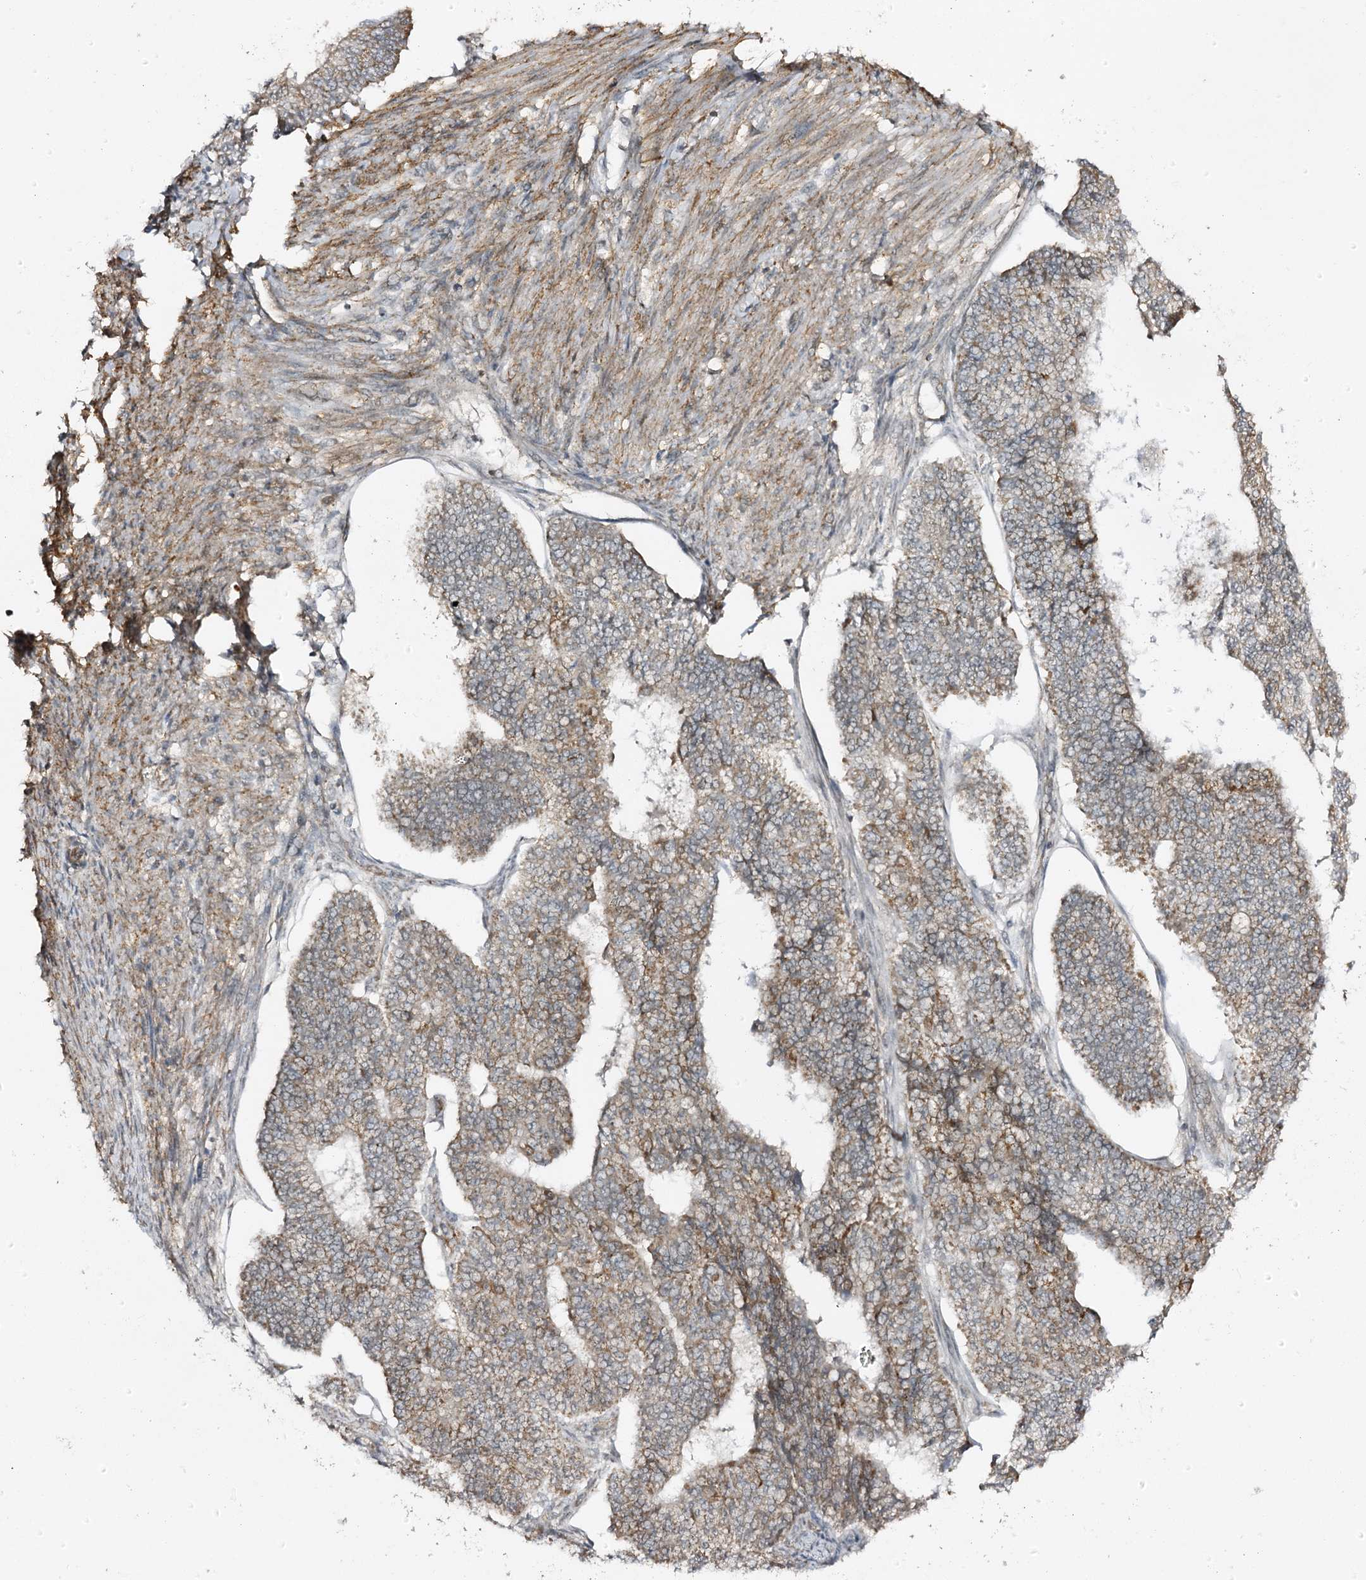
{"staining": {"intensity": "moderate", "quantity": "25%-75%", "location": "cytoplasmic/membranous"}, "tissue": "endometrial cancer", "cell_type": "Tumor cells", "image_type": "cancer", "snomed": [{"axis": "morphology", "description": "Adenocarcinoma, NOS"}, {"axis": "topography", "description": "Endometrium"}], "caption": "IHC (DAB (3,3'-diaminobenzidine)) staining of human endometrial cancer (adenocarcinoma) reveals moderate cytoplasmic/membranous protein expression in about 25%-75% of tumor cells.", "gene": "CBR4", "patient": {"sex": "female", "age": 32}}